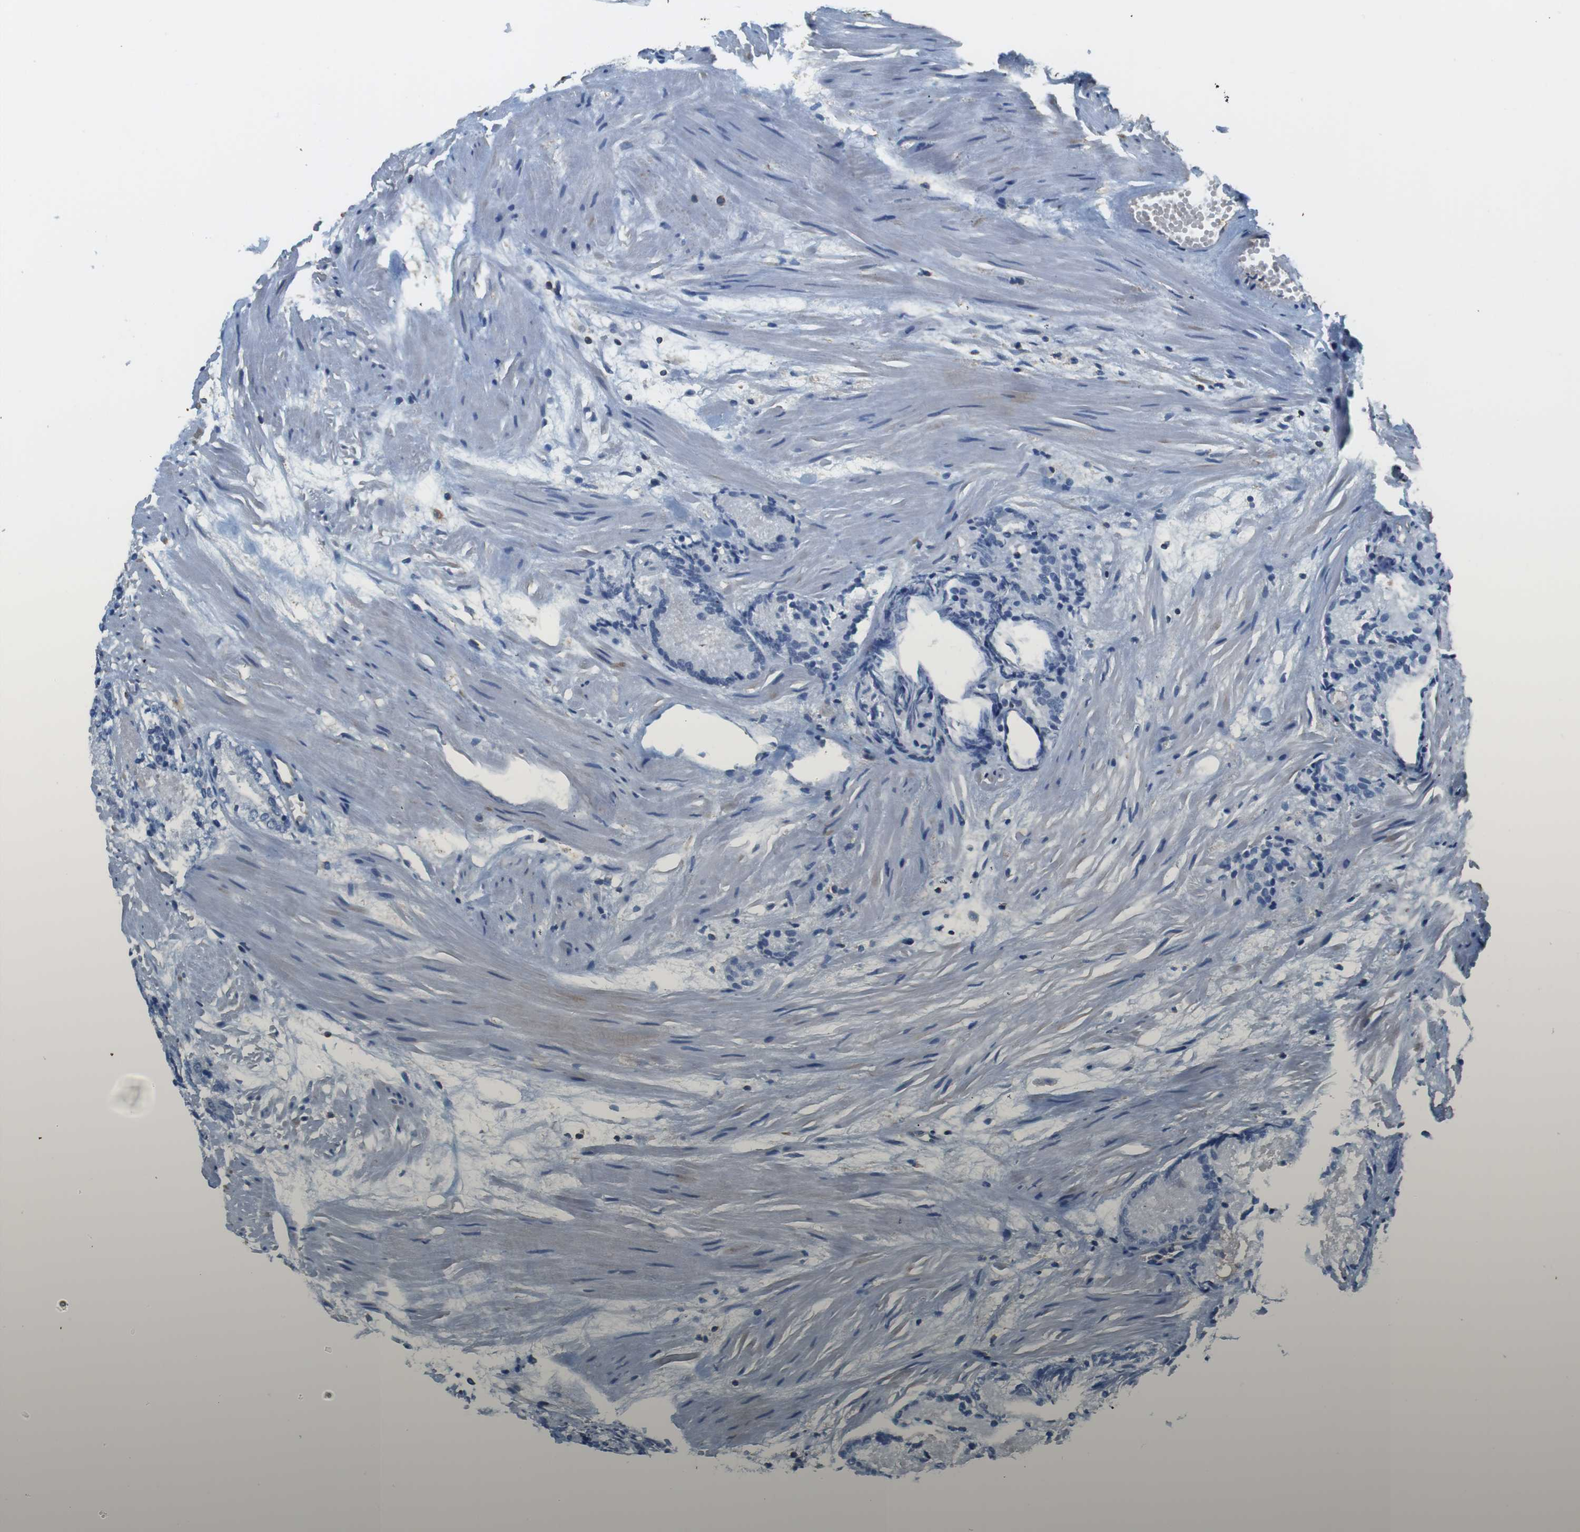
{"staining": {"intensity": "negative", "quantity": "none", "location": "none"}, "tissue": "prostate cancer", "cell_type": "Tumor cells", "image_type": "cancer", "snomed": [{"axis": "morphology", "description": "Adenocarcinoma, Low grade"}, {"axis": "topography", "description": "Prostate"}], "caption": "Adenocarcinoma (low-grade) (prostate) was stained to show a protein in brown. There is no significant expression in tumor cells.", "gene": "FCAR", "patient": {"sex": "male", "age": 72}}